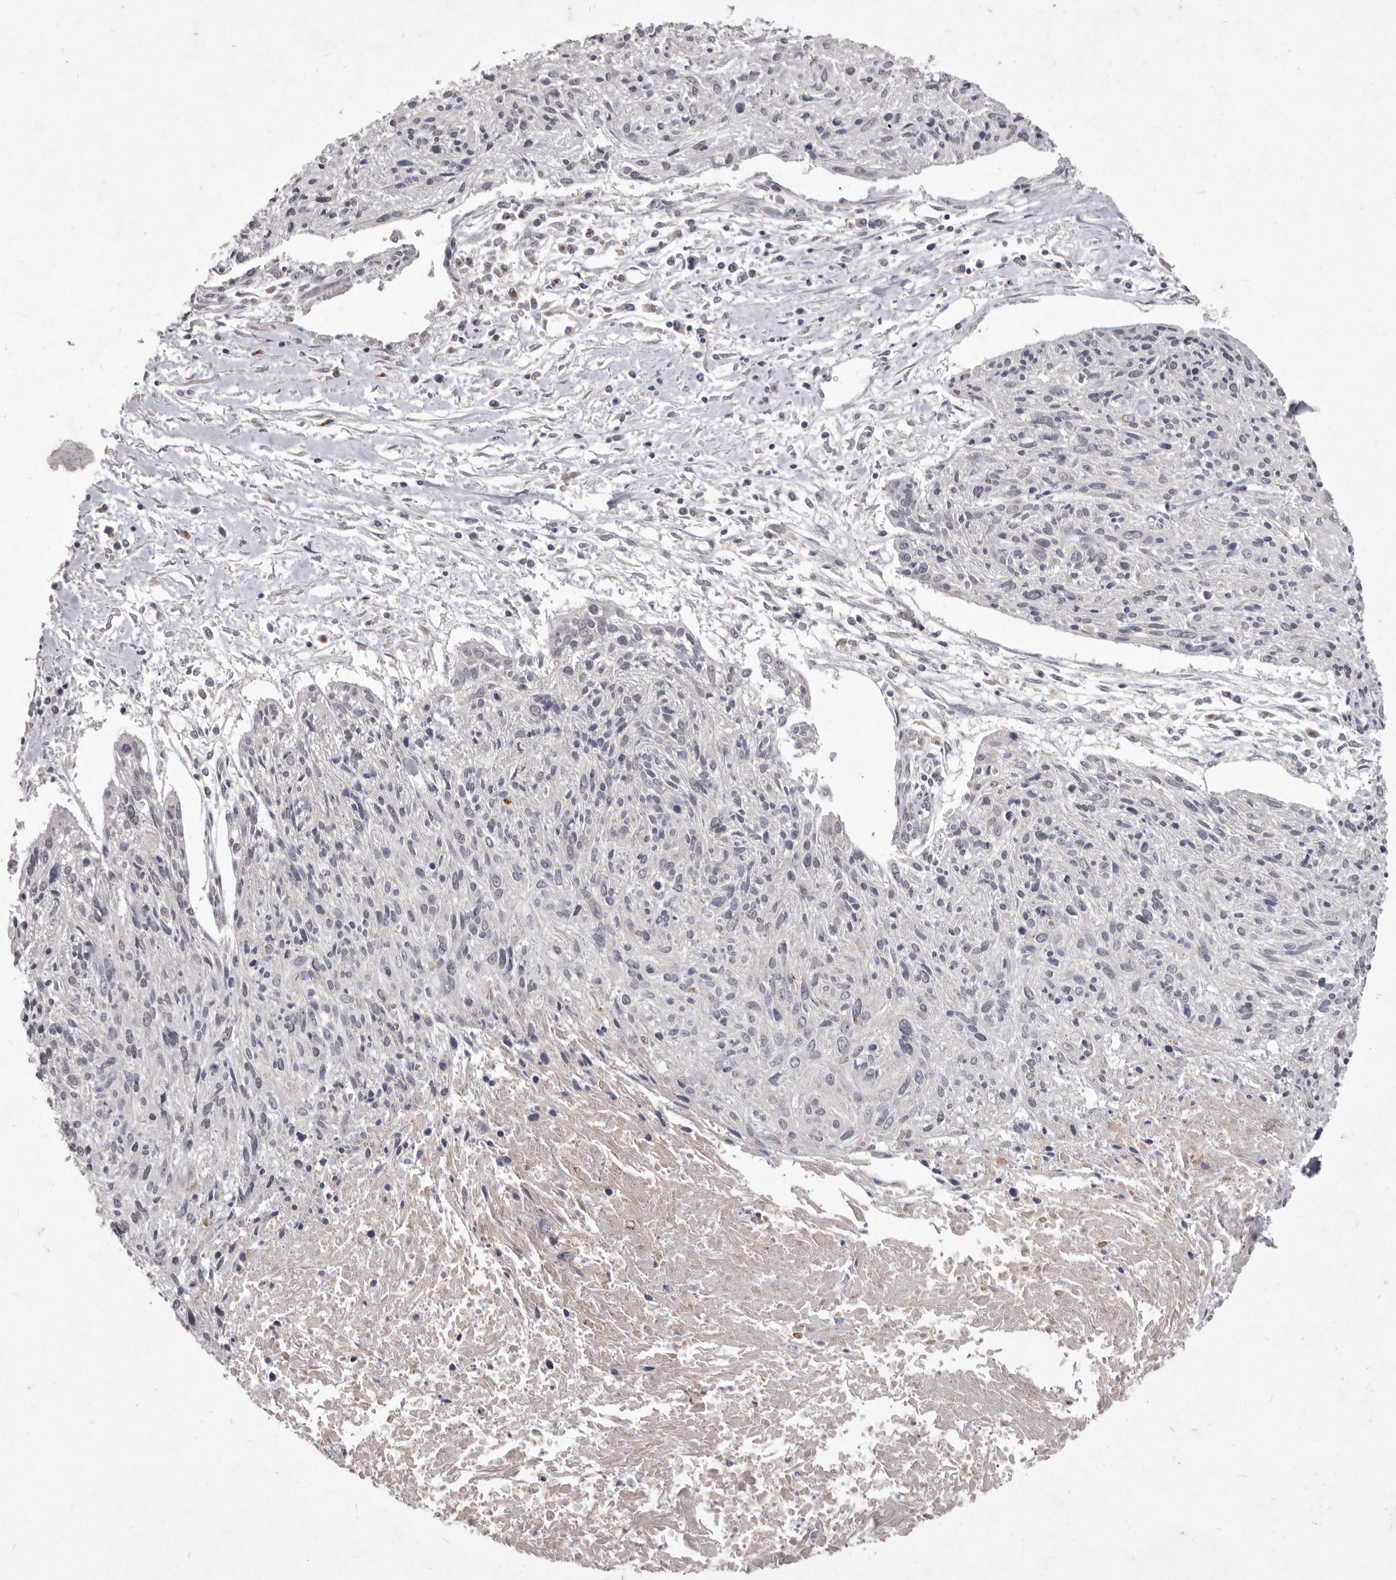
{"staining": {"intensity": "negative", "quantity": "none", "location": "none"}, "tissue": "cervical cancer", "cell_type": "Tumor cells", "image_type": "cancer", "snomed": [{"axis": "morphology", "description": "Squamous cell carcinoma, NOS"}, {"axis": "topography", "description": "Cervix"}], "caption": "High power microscopy photomicrograph of an immunohistochemistry micrograph of cervical cancer (squamous cell carcinoma), revealing no significant staining in tumor cells. The staining is performed using DAB (3,3'-diaminobenzidine) brown chromogen with nuclei counter-stained in using hematoxylin.", "gene": "P2RX6", "patient": {"sex": "female", "age": 51}}